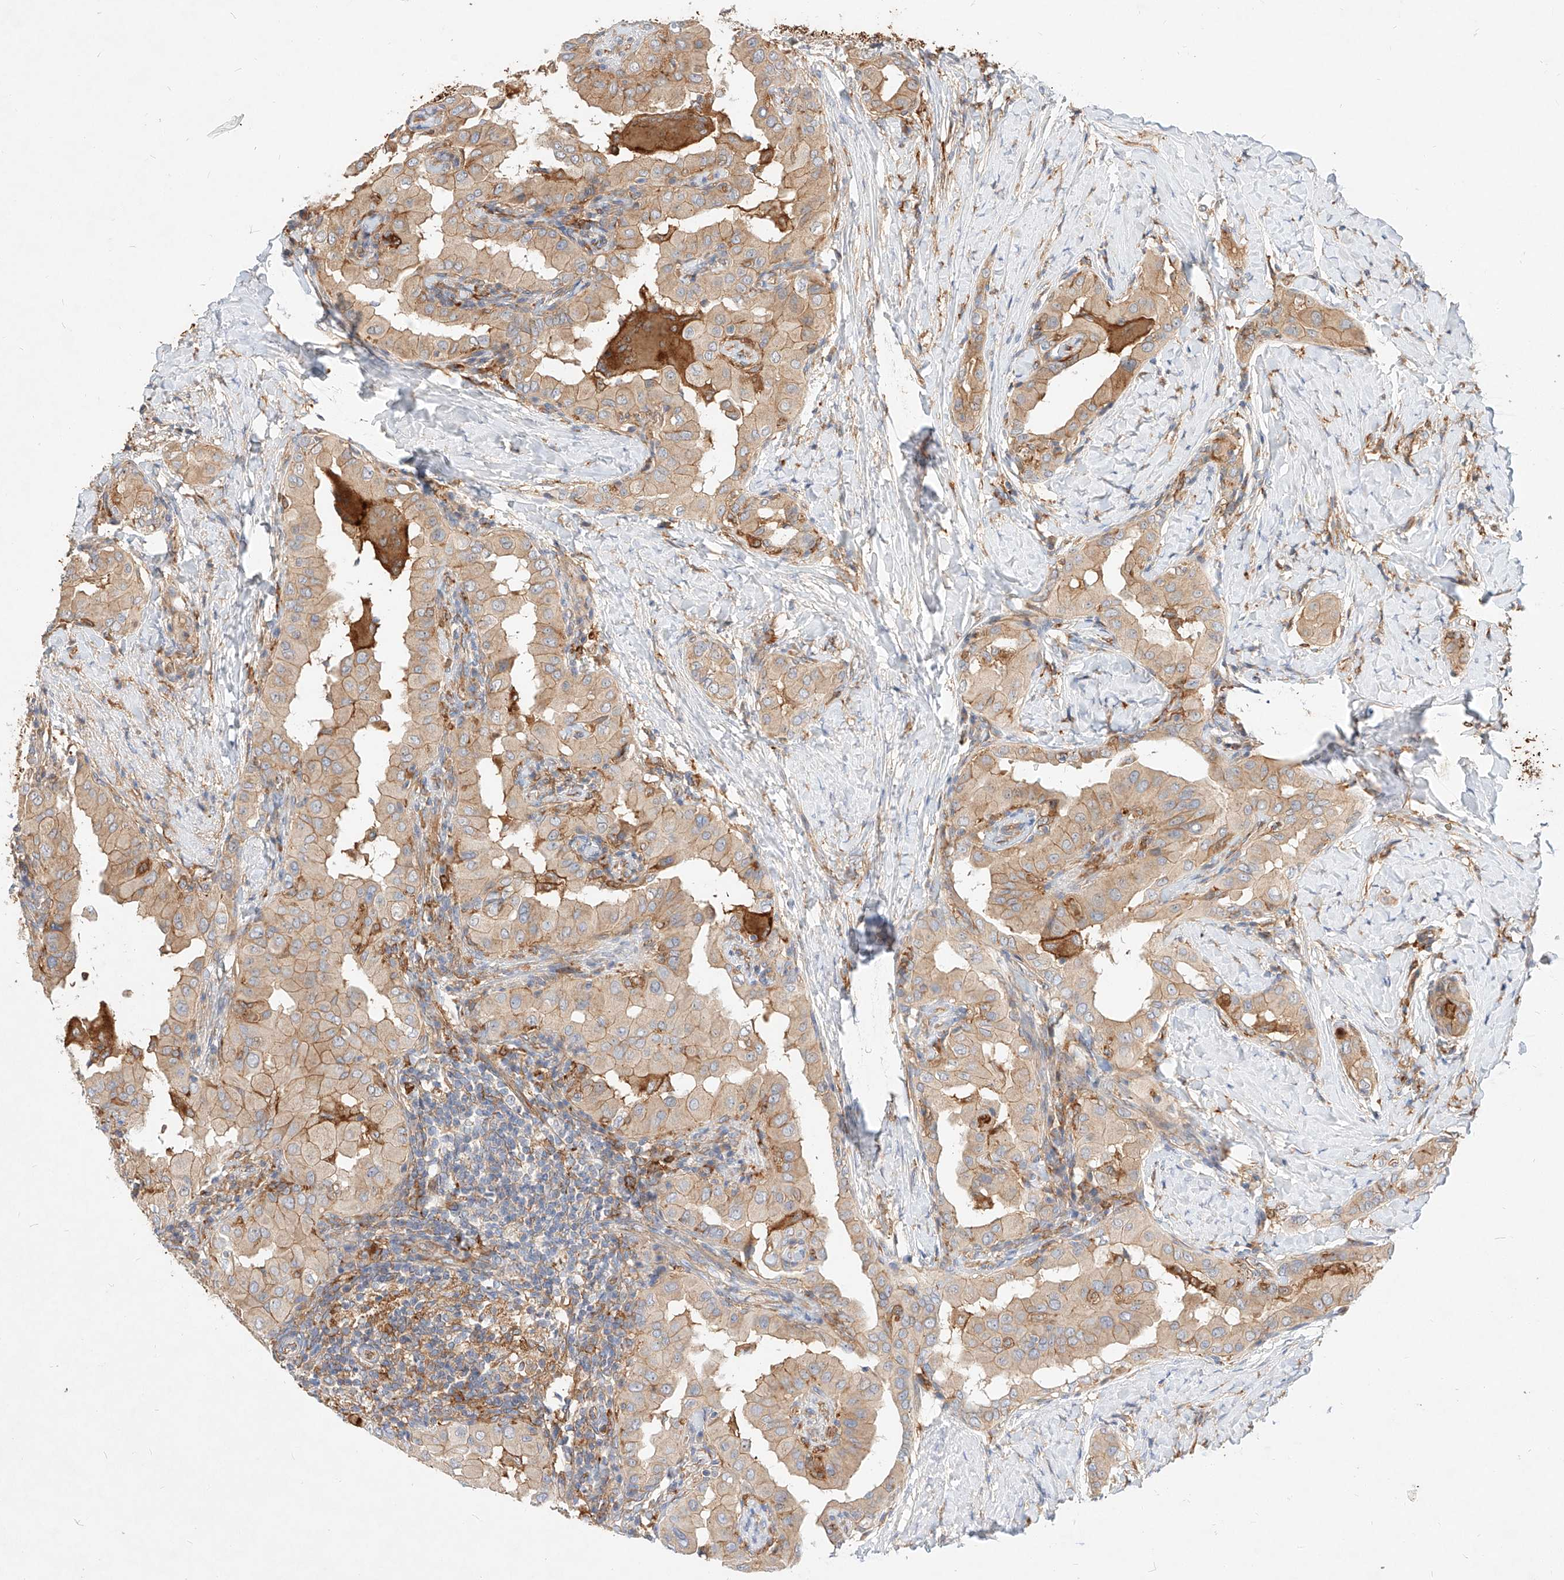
{"staining": {"intensity": "weak", "quantity": ">75%", "location": "cytoplasmic/membranous"}, "tissue": "thyroid cancer", "cell_type": "Tumor cells", "image_type": "cancer", "snomed": [{"axis": "morphology", "description": "Papillary adenocarcinoma, NOS"}, {"axis": "topography", "description": "Thyroid gland"}], "caption": "Thyroid cancer (papillary adenocarcinoma) stained with DAB (3,3'-diaminobenzidine) immunohistochemistry exhibits low levels of weak cytoplasmic/membranous positivity in approximately >75% of tumor cells.", "gene": "NFAM1", "patient": {"sex": "male", "age": 33}}